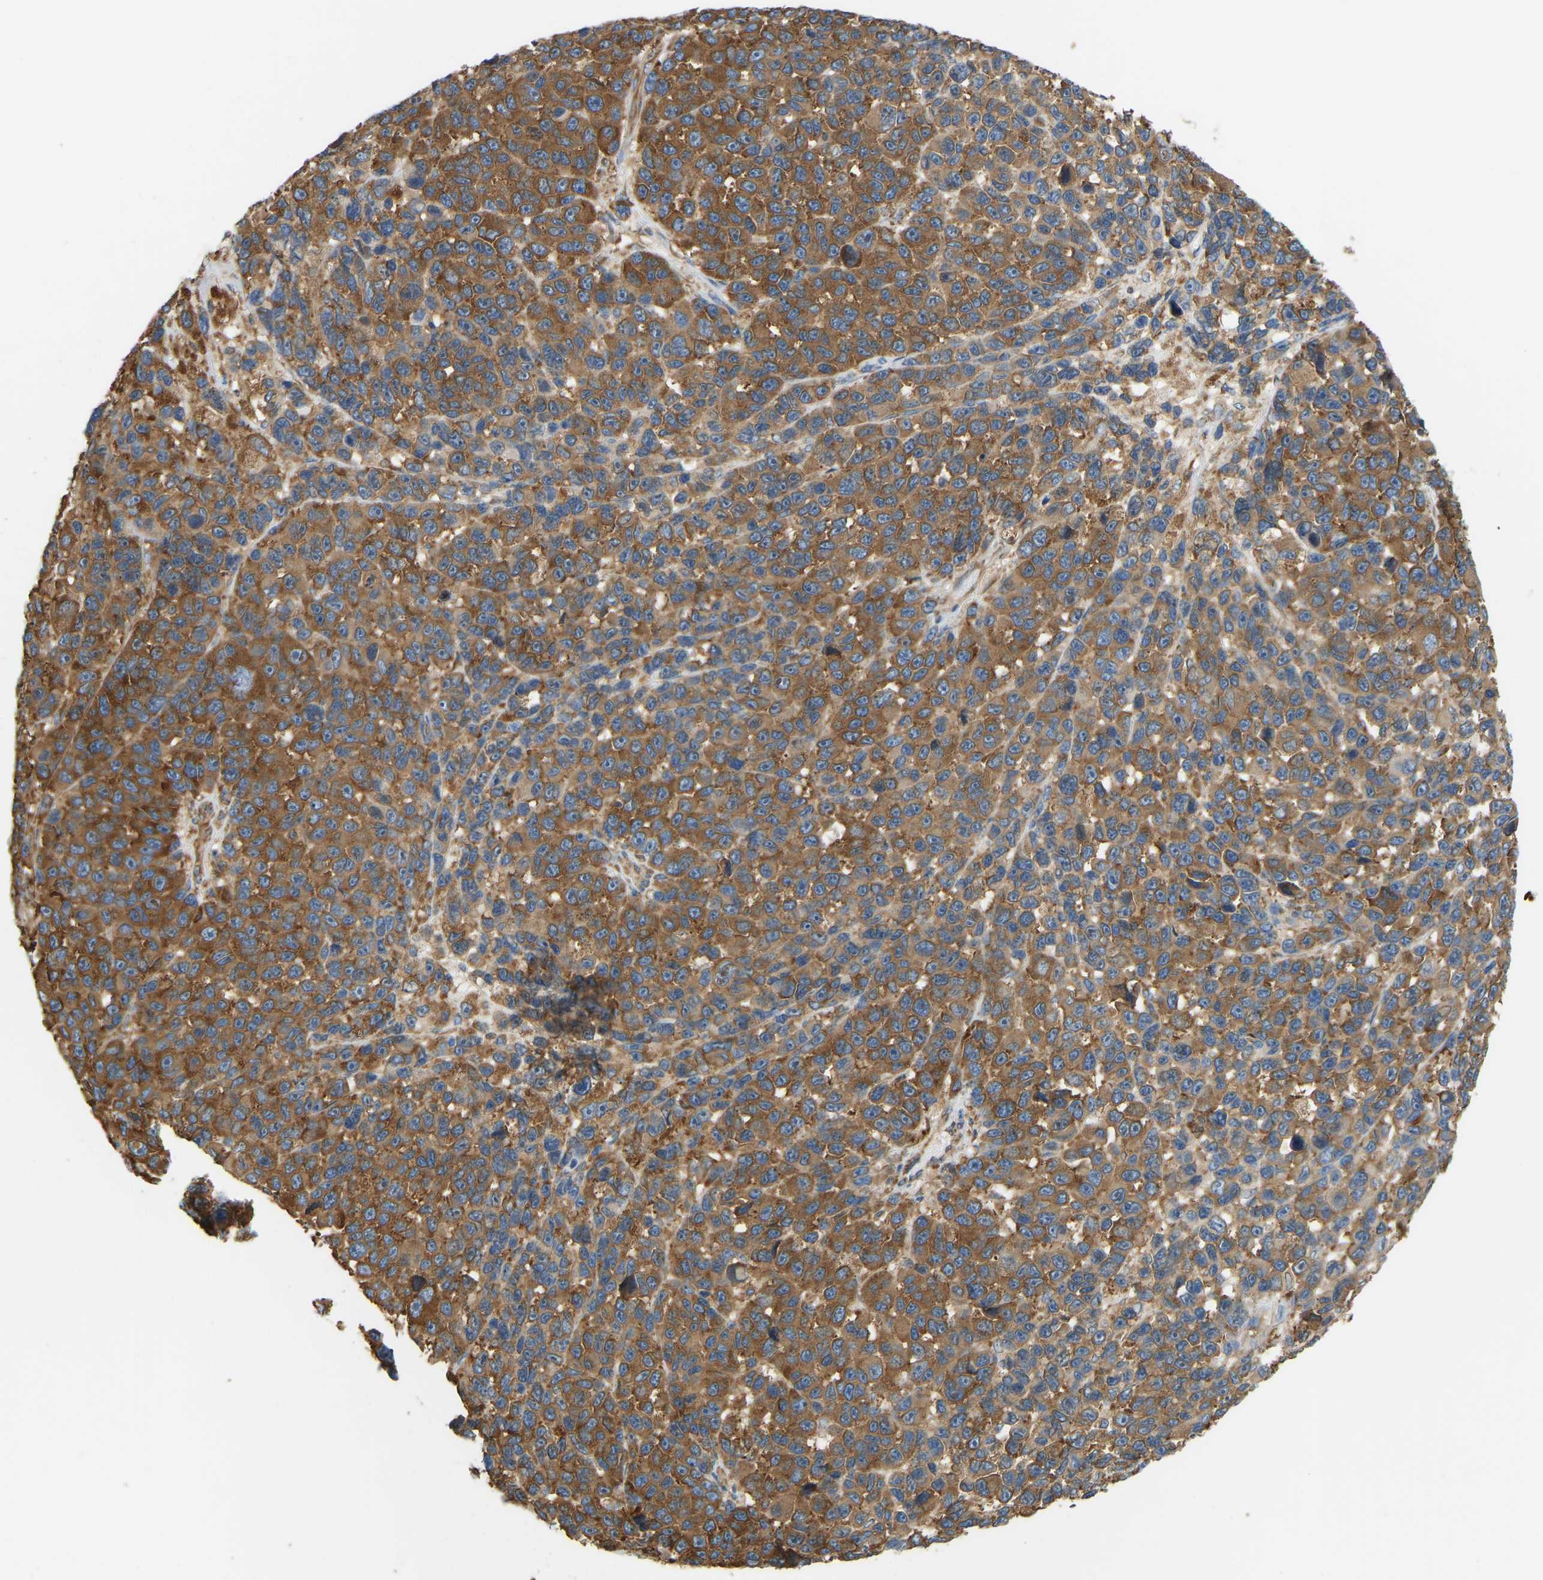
{"staining": {"intensity": "moderate", "quantity": ">75%", "location": "cytoplasmic/membranous"}, "tissue": "melanoma", "cell_type": "Tumor cells", "image_type": "cancer", "snomed": [{"axis": "morphology", "description": "Malignant melanoma, NOS"}, {"axis": "topography", "description": "Skin"}], "caption": "This is a histology image of IHC staining of malignant melanoma, which shows moderate positivity in the cytoplasmic/membranous of tumor cells.", "gene": "RPS6KB2", "patient": {"sex": "male", "age": 53}}